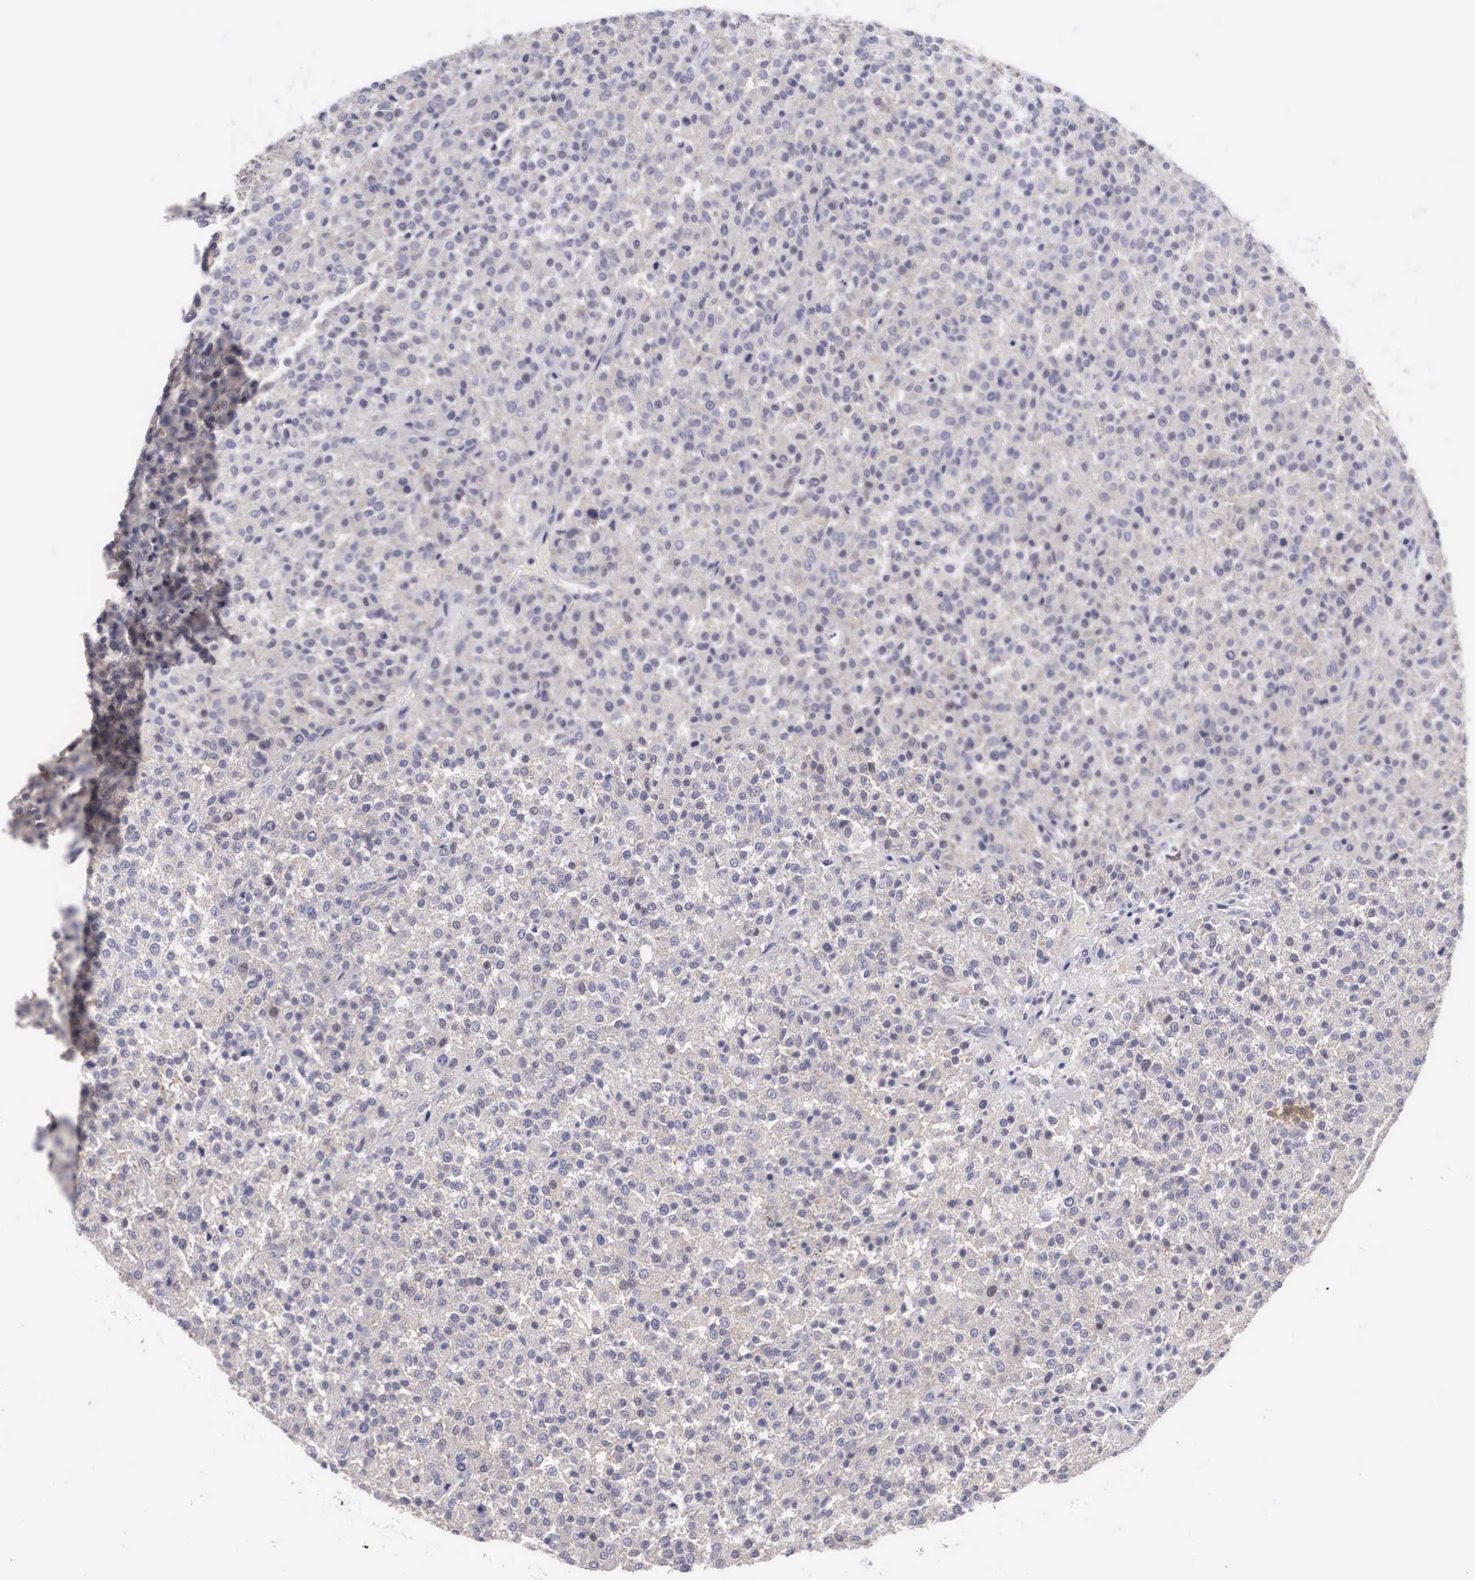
{"staining": {"intensity": "negative", "quantity": "none", "location": "none"}, "tissue": "testis cancer", "cell_type": "Tumor cells", "image_type": "cancer", "snomed": [{"axis": "morphology", "description": "Seminoma, NOS"}, {"axis": "topography", "description": "Testis"}], "caption": "Protein analysis of testis cancer (seminoma) demonstrates no significant expression in tumor cells.", "gene": "TXLNG", "patient": {"sex": "male", "age": 59}}